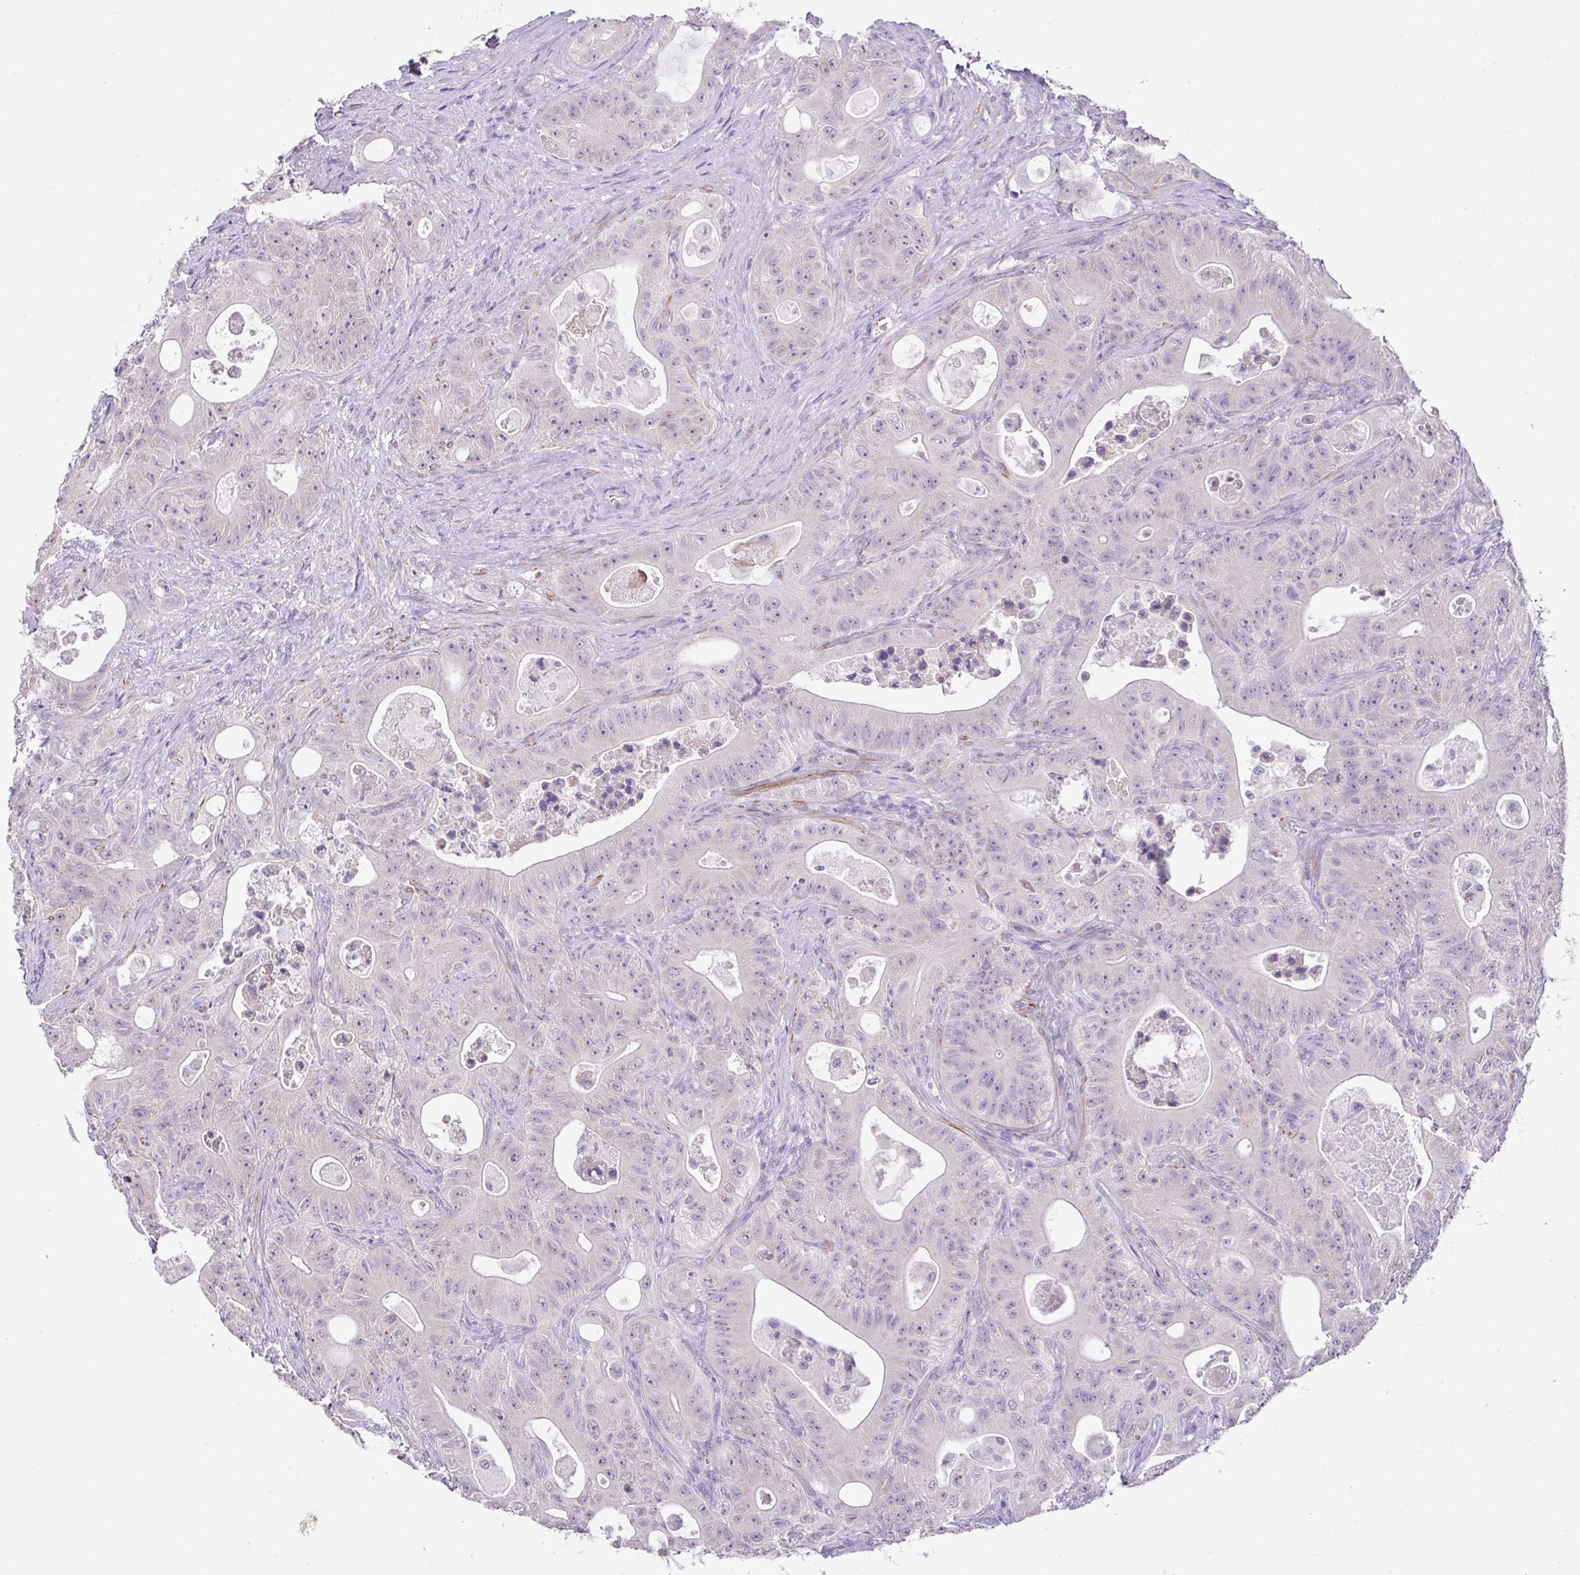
{"staining": {"intensity": "negative", "quantity": "none", "location": "none"}, "tissue": "colorectal cancer", "cell_type": "Tumor cells", "image_type": "cancer", "snomed": [{"axis": "morphology", "description": "Adenocarcinoma, NOS"}, {"axis": "topography", "description": "Colon"}], "caption": "Tumor cells are negative for brown protein staining in adenocarcinoma (colorectal).", "gene": "DIP2A", "patient": {"sex": "female", "age": 46}}